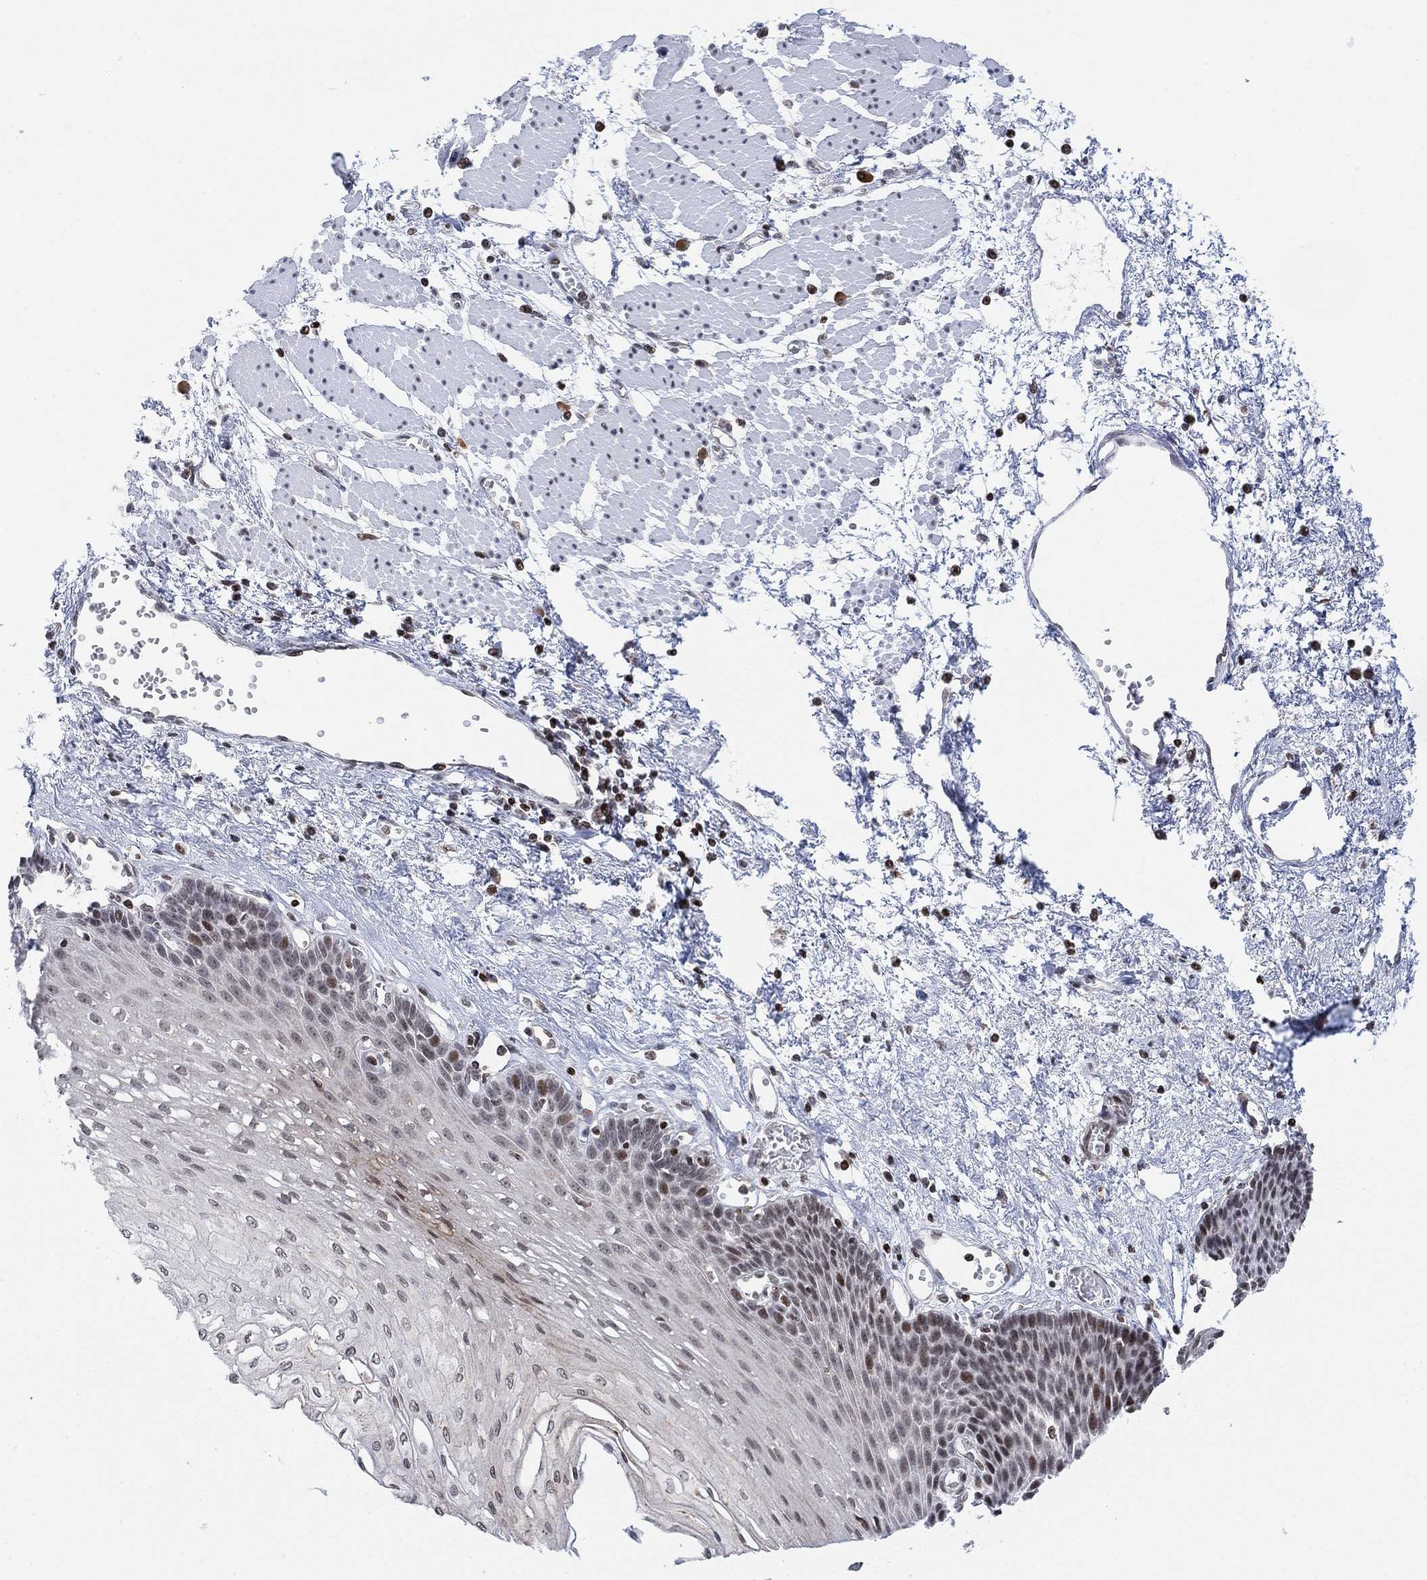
{"staining": {"intensity": "moderate", "quantity": "<25%", "location": "nuclear"}, "tissue": "esophagus", "cell_type": "Squamous epithelial cells", "image_type": "normal", "snomed": [{"axis": "morphology", "description": "Normal tissue, NOS"}, {"axis": "topography", "description": "Esophagus"}], "caption": "Benign esophagus reveals moderate nuclear expression in approximately <25% of squamous epithelial cells, visualized by immunohistochemistry.", "gene": "ABHD14A", "patient": {"sex": "female", "age": 62}}